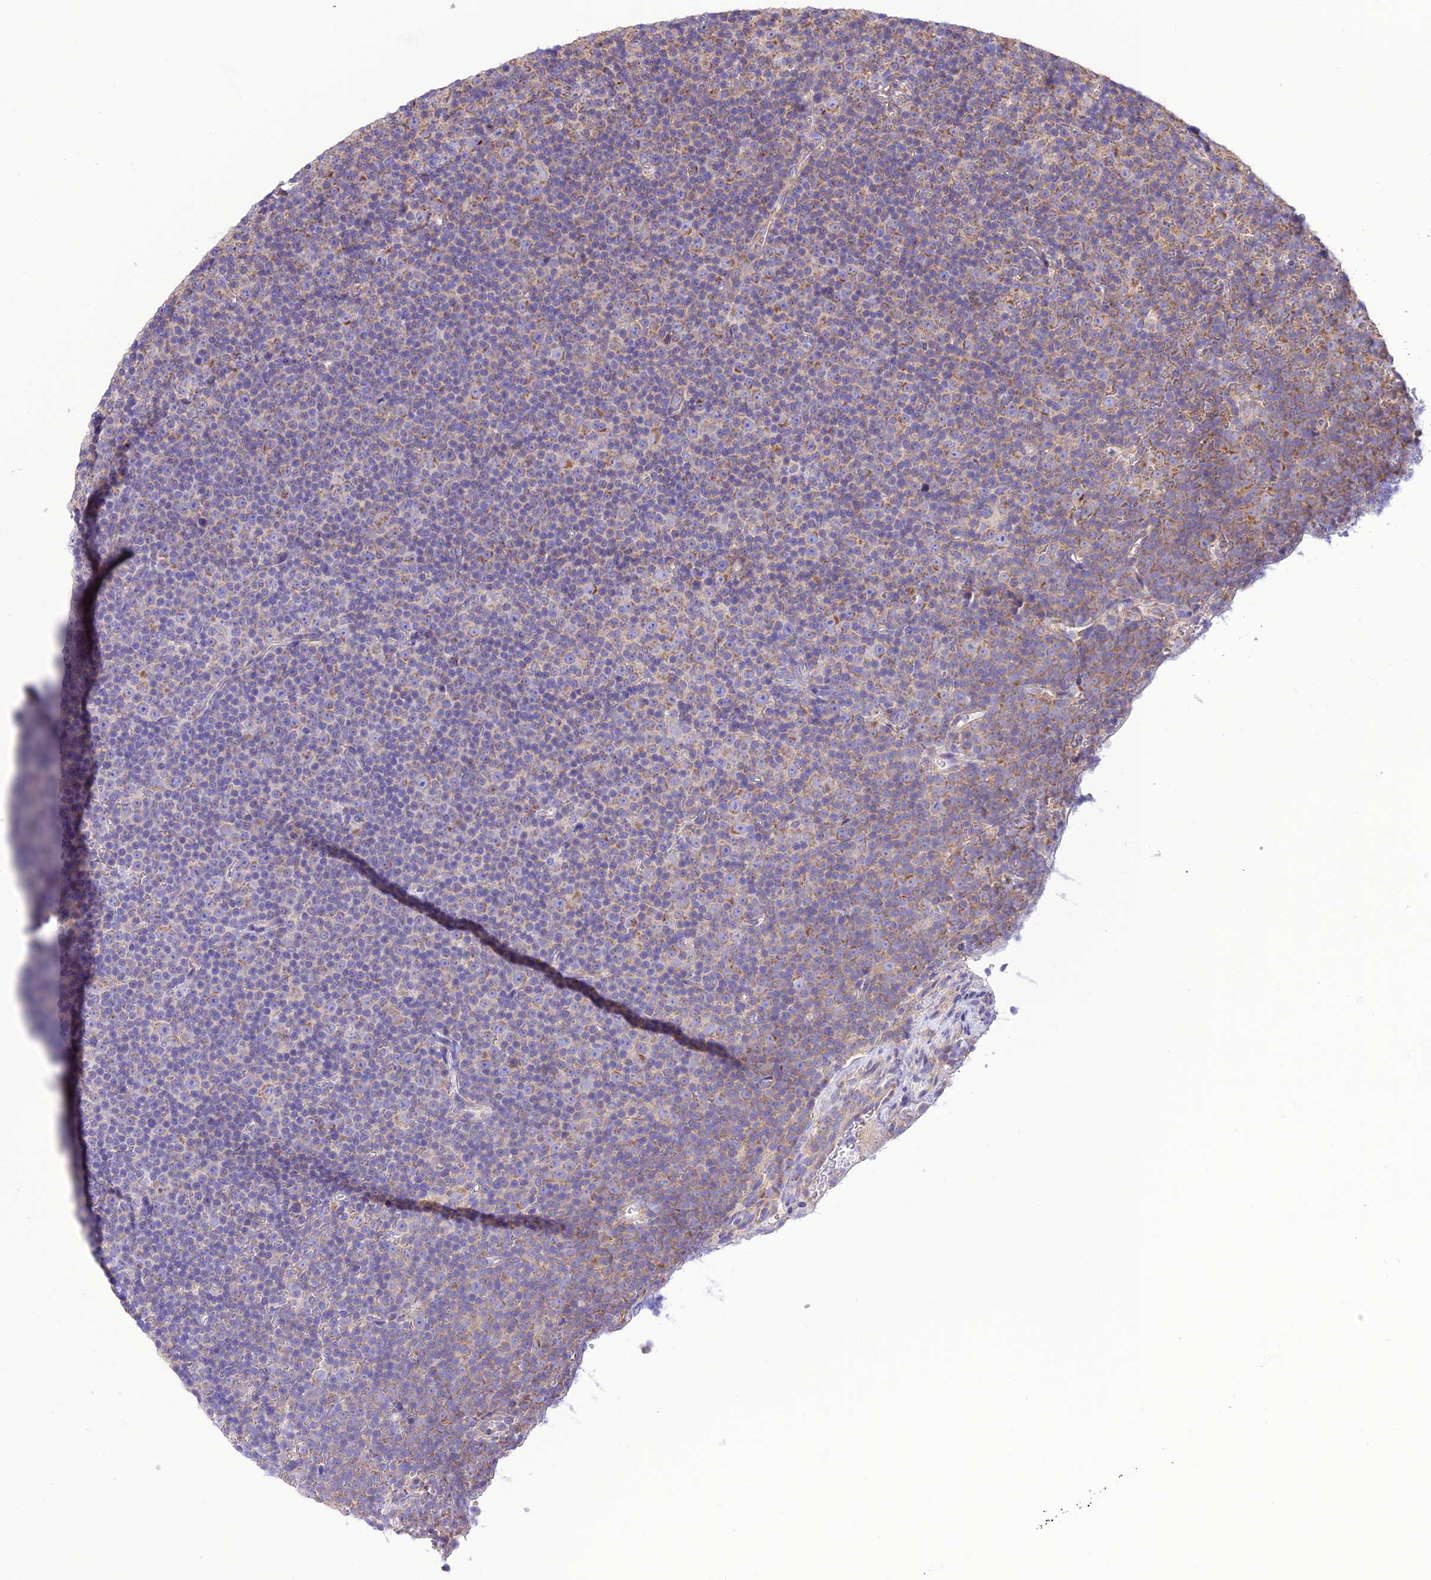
{"staining": {"intensity": "moderate", "quantity": "<25%", "location": "cytoplasmic/membranous"}, "tissue": "lymphoma", "cell_type": "Tumor cells", "image_type": "cancer", "snomed": [{"axis": "morphology", "description": "Malignant lymphoma, non-Hodgkin's type, Low grade"}, {"axis": "topography", "description": "Lymph node"}], "caption": "Lymphoma stained with a protein marker exhibits moderate staining in tumor cells.", "gene": "MAP3K12", "patient": {"sex": "female", "age": 67}}